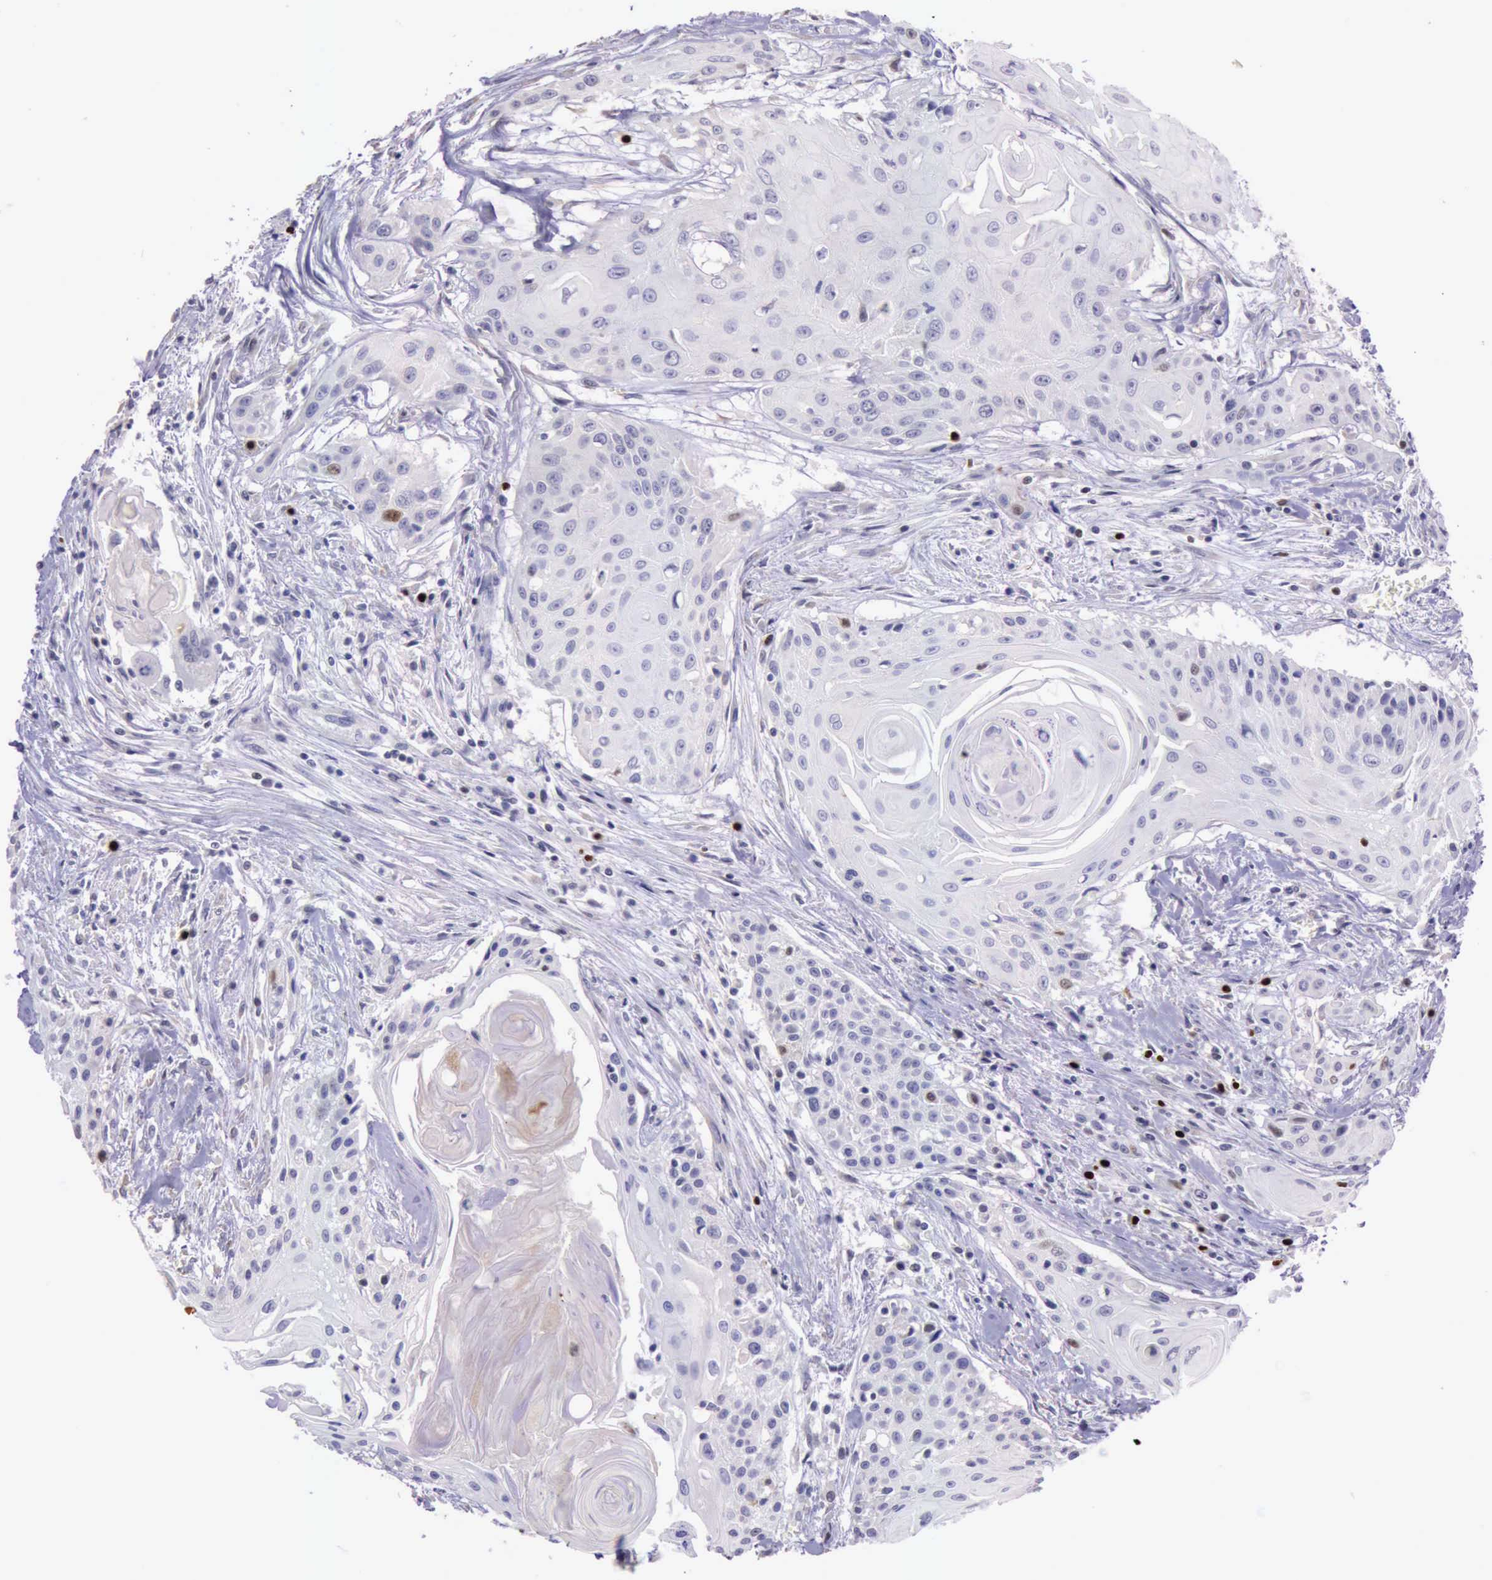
{"staining": {"intensity": "strong", "quantity": "<25%", "location": "nuclear"}, "tissue": "head and neck cancer", "cell_type": "Tumor cells", "image_type": "cancer", "snomed": [{"axis": "morphology", "description": "Squamous cell carcinoma, NOS"}, {"axis": "morphology", "description": "Squamous cell carcinoma, metastatic, NOS"}, {"axis": "topography", "description": "Lymph node"}, {"axis": "topography", "description": "Salivary gland"}, {"axis": "topography", "description": "Head-Neck"}], "caption": "The photomicrograph displays immunohistochemical staining of head and neck squamous cell carcinoma. There is strong nuclear staining is identified in about <25% of tumor cells. Using DAB (brown) and hematoxylin (blue) stains, captured at high magnification using brightfield microscopy.", "gene": "PARP1", "patient": {"sex": "female", "age": 74}}